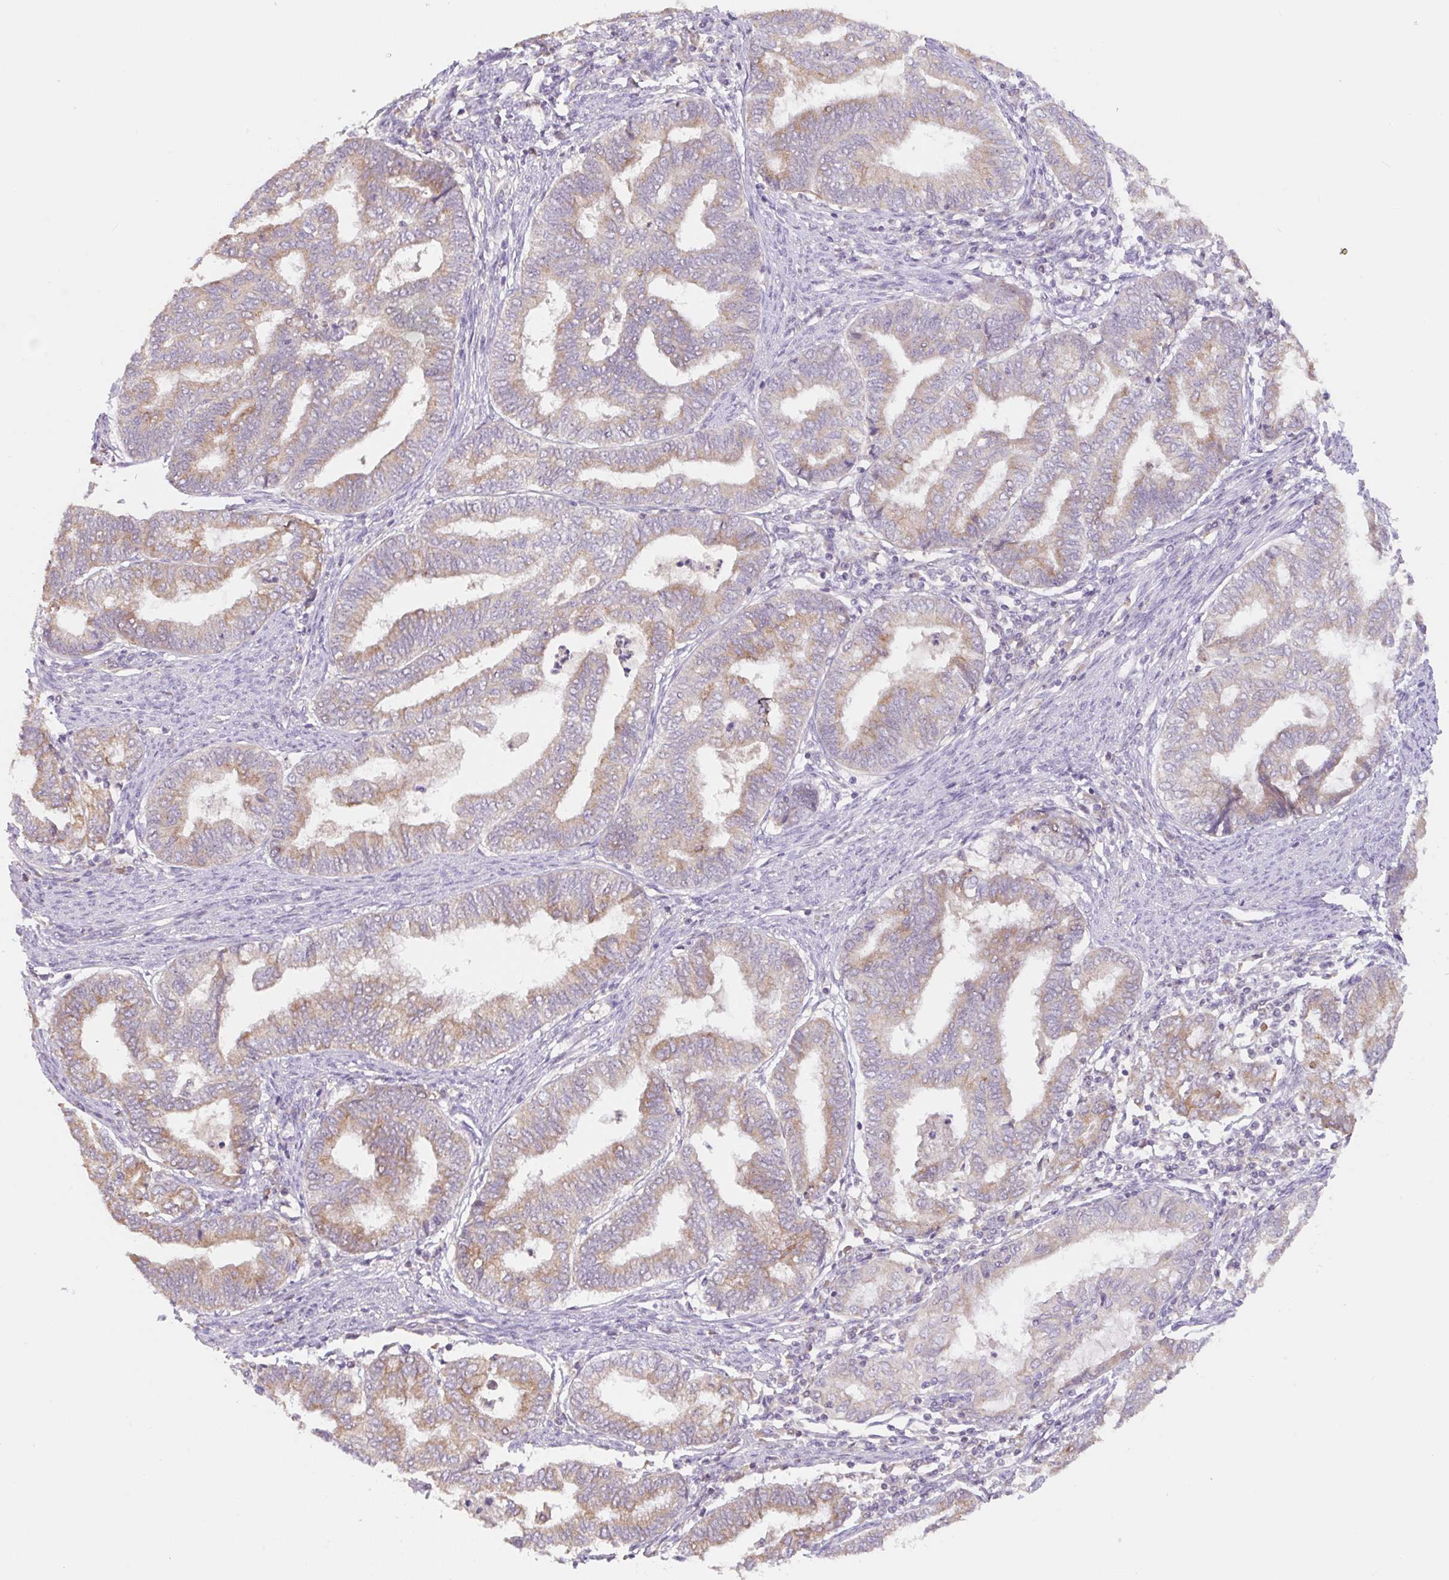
{"staining": {"intensity": "moderate", "quantity": ">75%", "location": "cytoplasmic/membranous"}, "tissue": "endometrial cancer", "cell_type": "Tumor cells", "image_type": "cancer", "snomed": [{"axis": "morphology", "description": "Adenocarcinoma, NOS"}, {"axis": "topography", "description": "Endometrium"}], "caption": "About >75% of tumor cells in human endometrial cancer (adenocarcinoma) display moderate cytoplasmic/membranous protein expression as visualized by brown immunohistochemical staining.", "gene": "MIA2", "patient": {"sex": "female", "age": 79}}